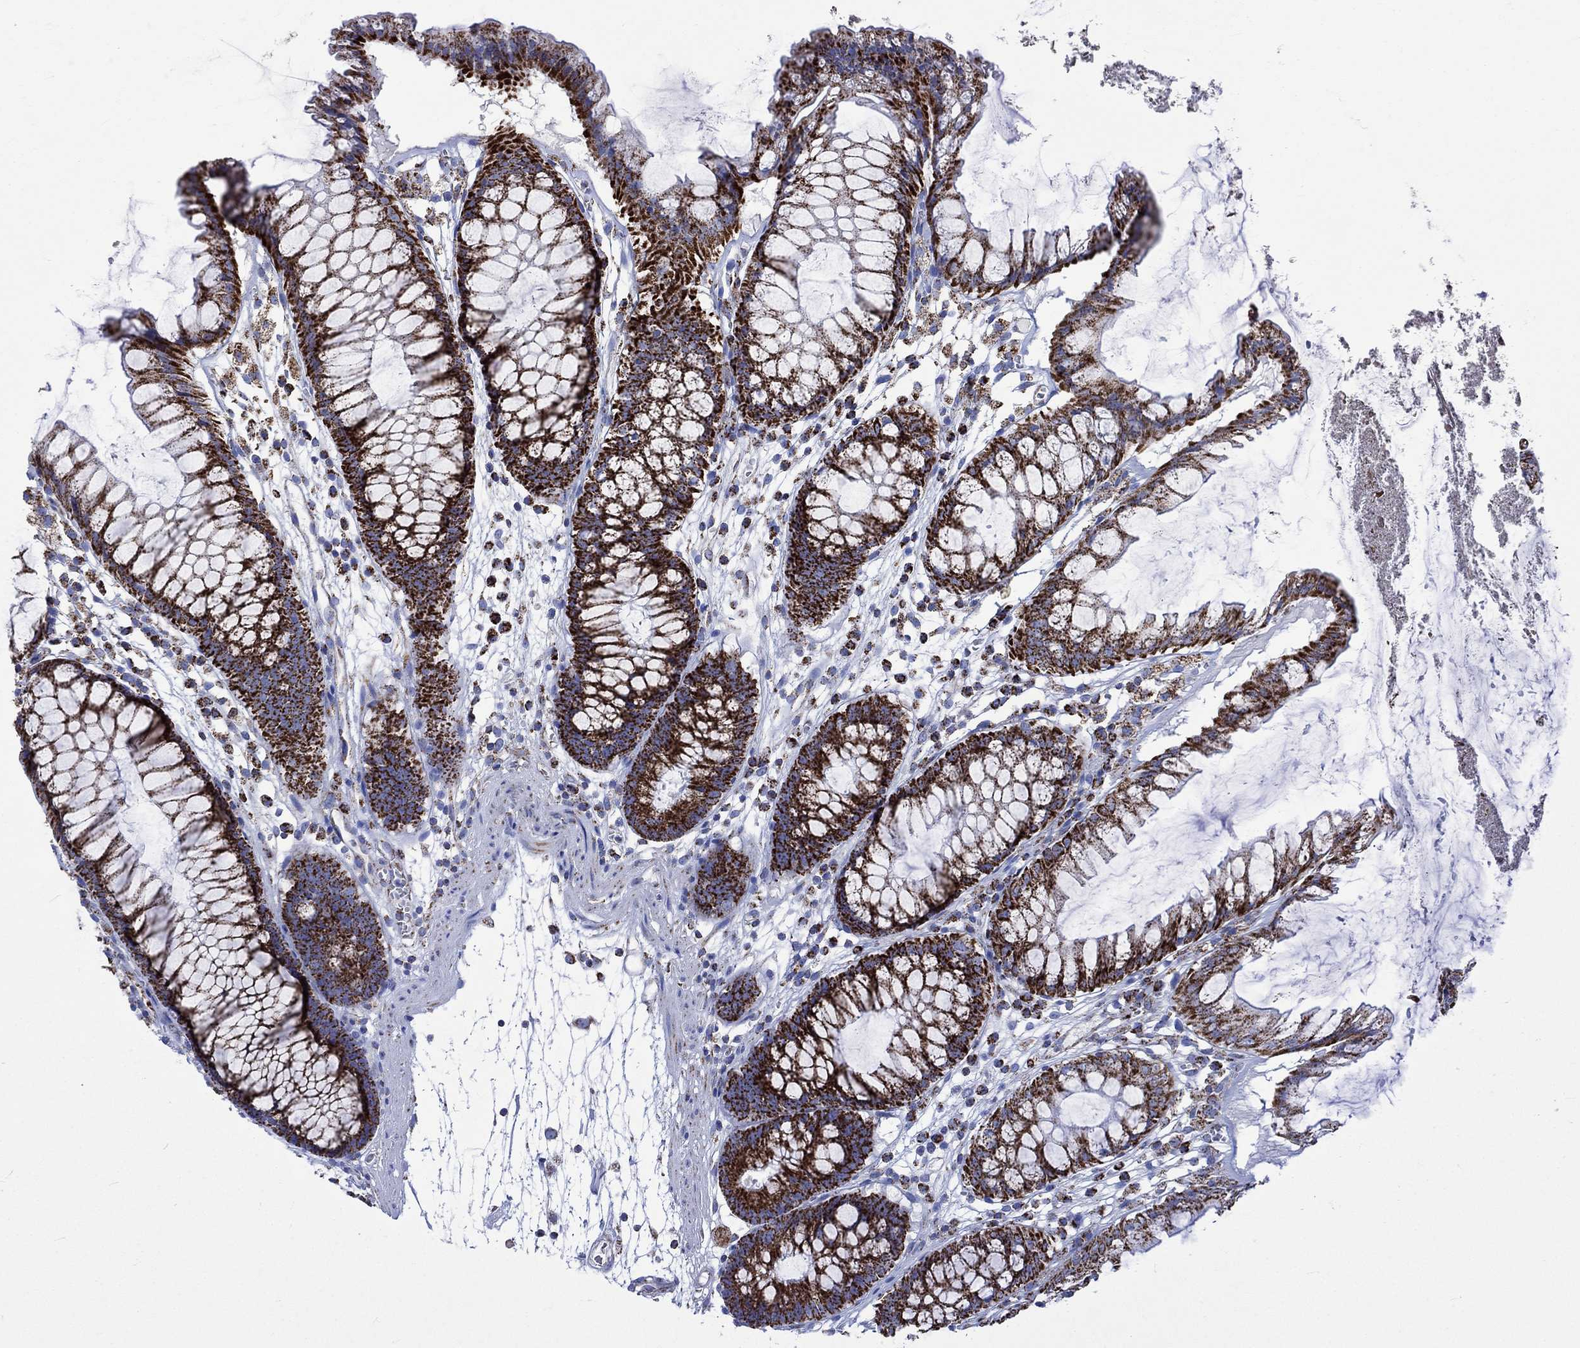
{"staining": {"intensity": "negative", "quantity": "none", "location": "none"}, "tissue": "colon", "cell_type": "Endothelial cells", "image_type": "normal", "snomed": [{"axis": "morphology", "description": "Normal tissue, NOS"}, {"axis": "morphology", "description": "Adenocarcinoma, NOS"}, {"axis": "topography", "description": "Colon"}], "caption": "Immunohistochemistry of benign colon exhibits no staining in endothelial cells.", "gene": "RCE1", "patient": {"sex": "male", "age": 65}}